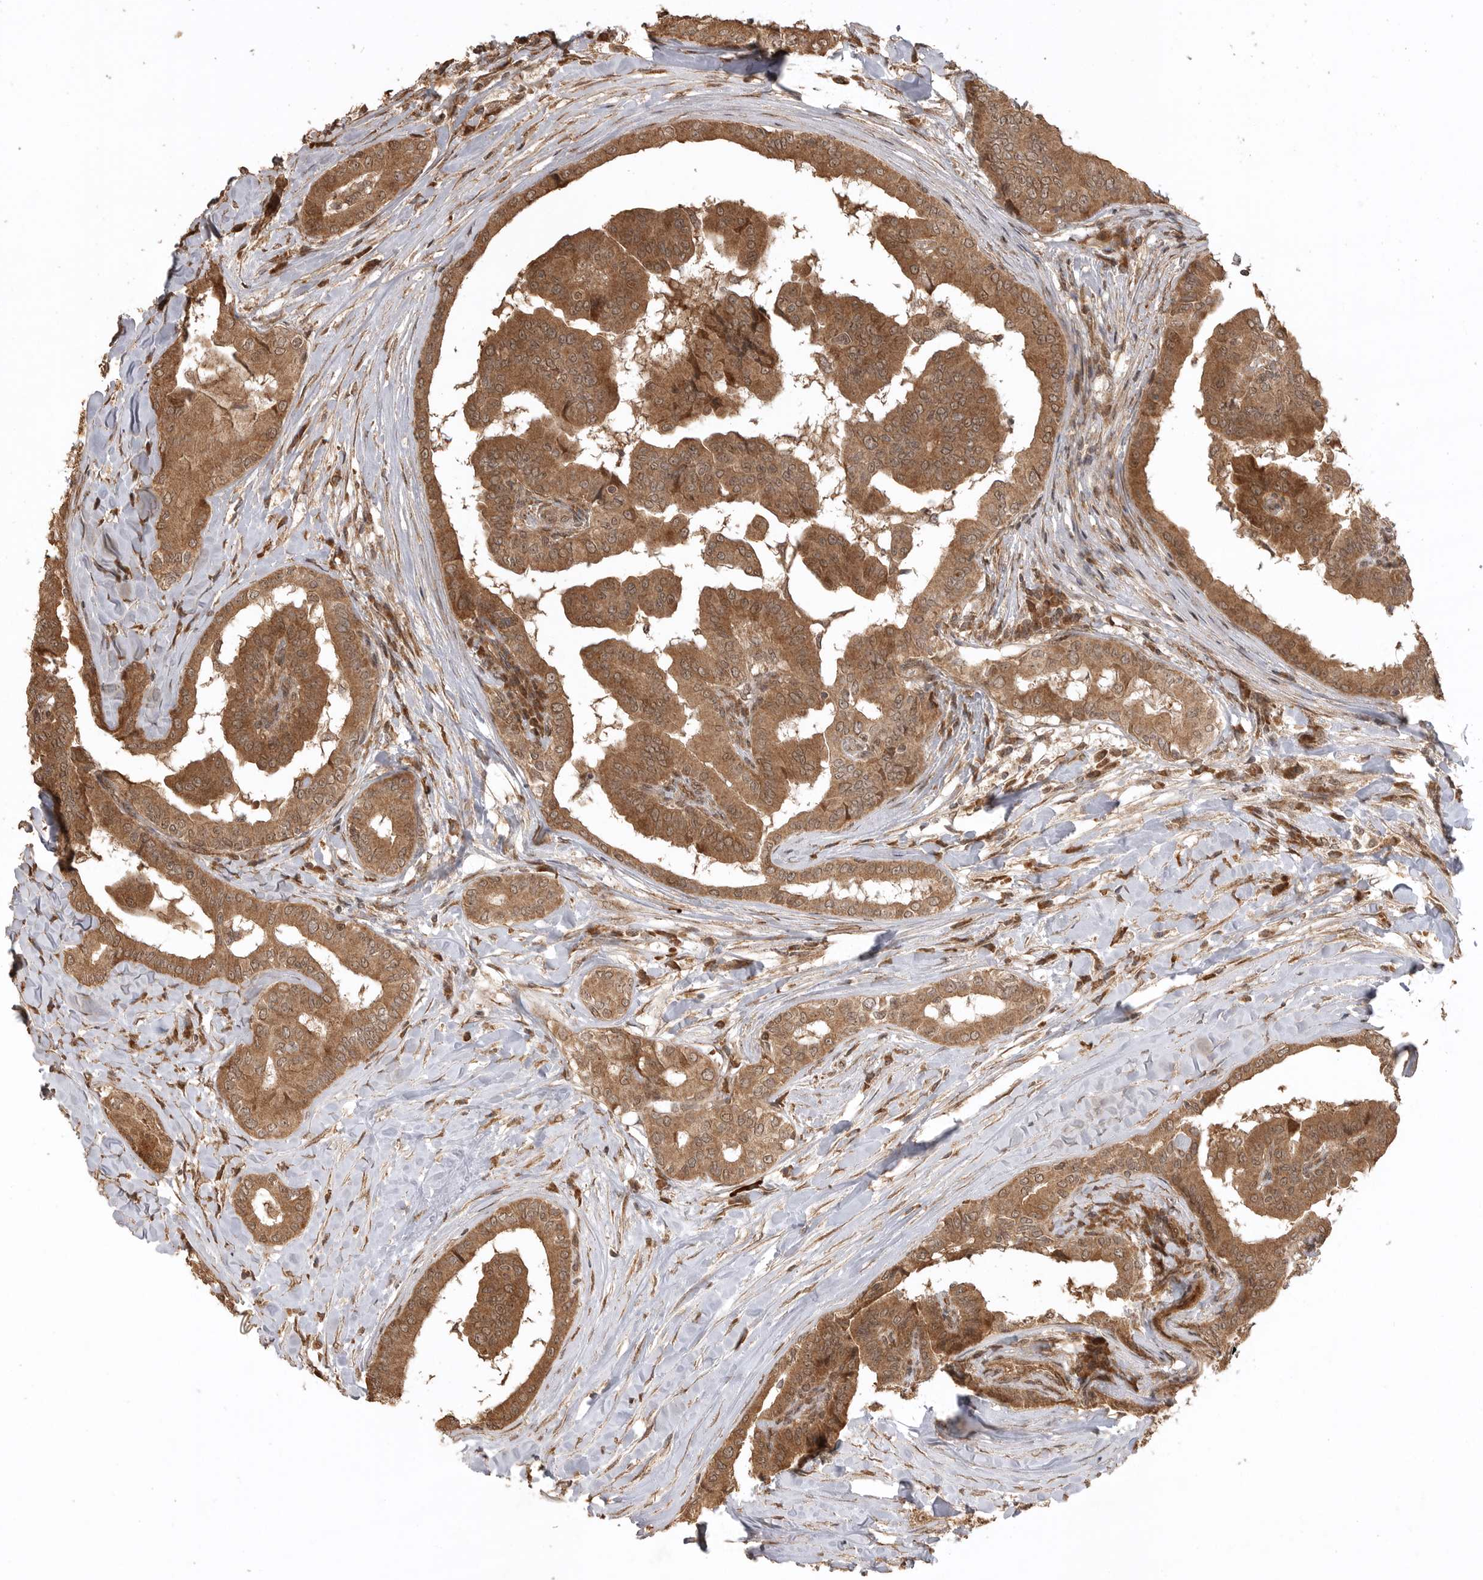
{"staining": {"intensity": "moderate", "quantity": ">75%", "location": "cytoplasmic/membranous"}, "tissue": "thyroid cancer", "cell_type": "Tumor cells", "image_type": "cancer", "snomed": [{"axis": "morphology", "description": "Papillary adenocarcinoma, NOS"}, {"axis": "topography", "description": "Thyroid gland"}], "caption": "An image showing moderate cytoplasmic/membranous positivity in about >75% of tumor cells in papillary adenocarcinoma (thyroid), as visualized by brown immunohistochemical staining.", "gene": "BOC", "patient": {"sex": "male", "age": 33}}